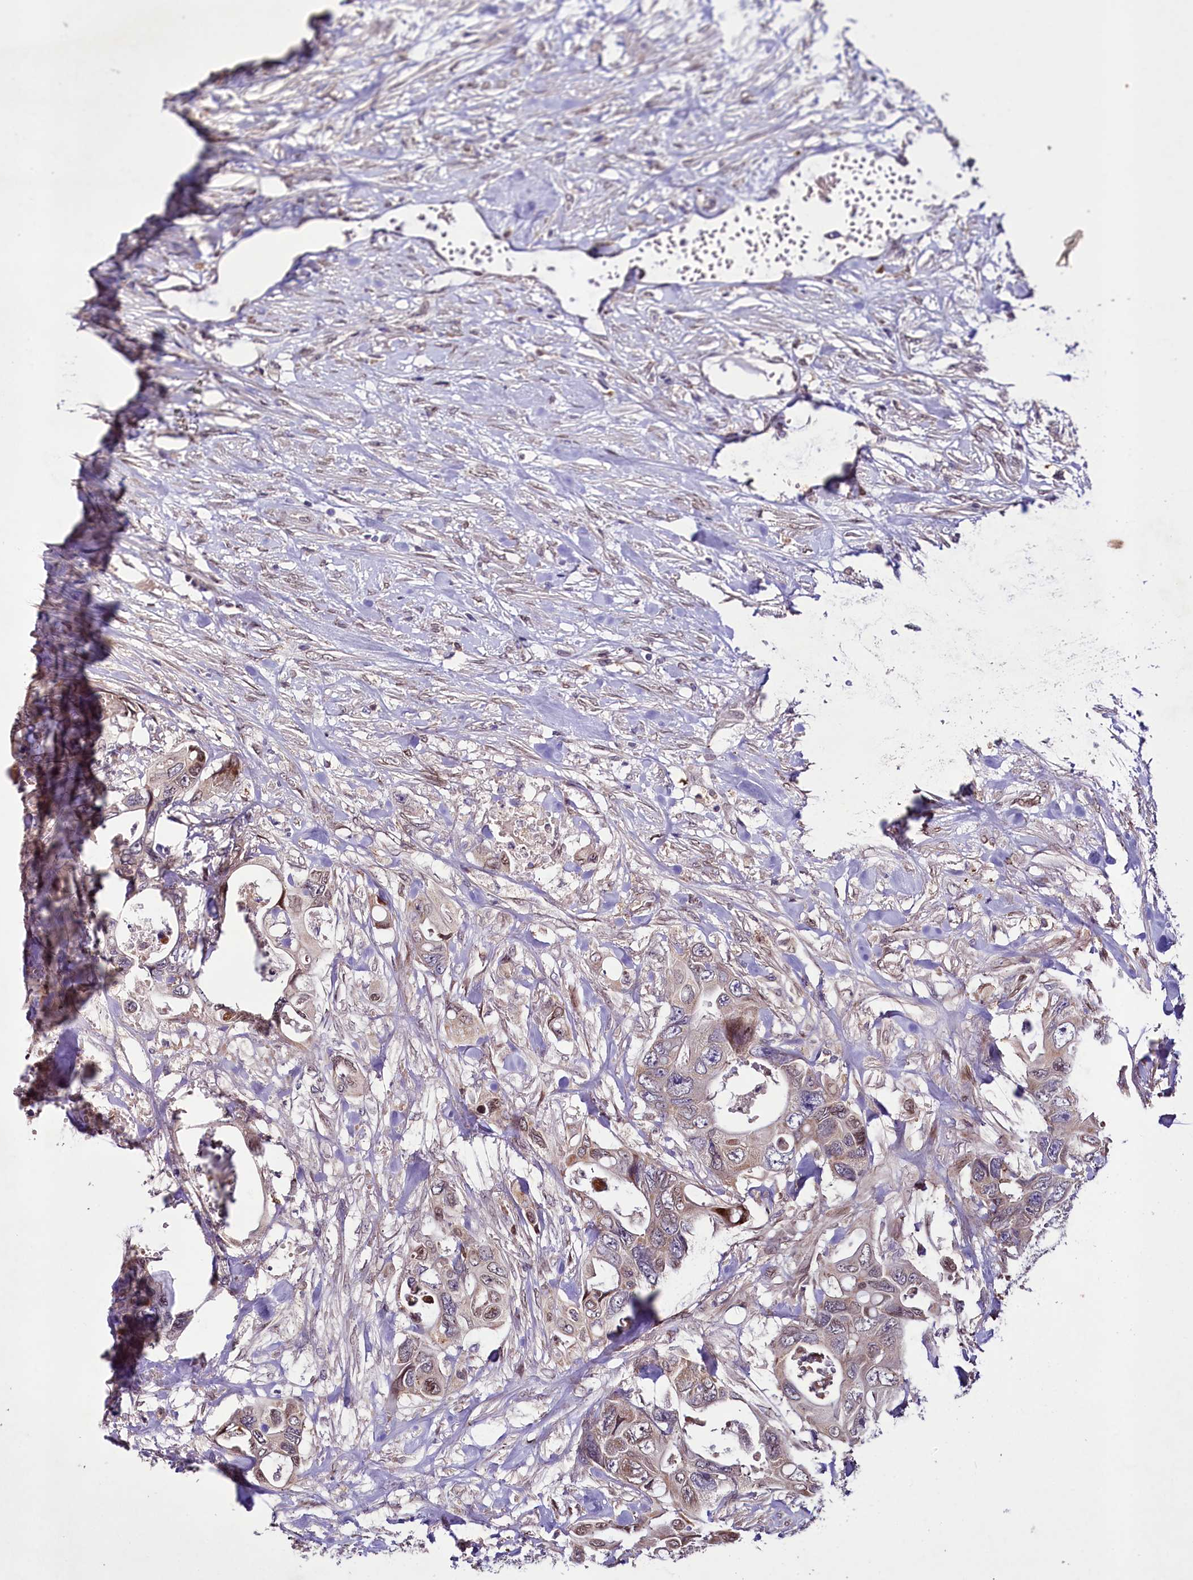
{"staining": {"intensity": "moderate", "quantity": "25%-75%", "location": "cytoplasmic/membranous,nuclear"}, "tissue": "colorectal cancer", "cell_type": "Tumor cells", "image_type": "cancer", "snomed": [{"axis": "morphology", "description": "Adenocarcinoma, NOS"}, {"axis": "topography", "description": "Rectum"}], "caption": "Colorectal adenocarcinoma stained for a protein exhibits moderate cytoplasmic/membranous and nuclear positivity in tumor cells.", "gene": "ZNF226", "patient": {"sex": "male", "age": 57}}